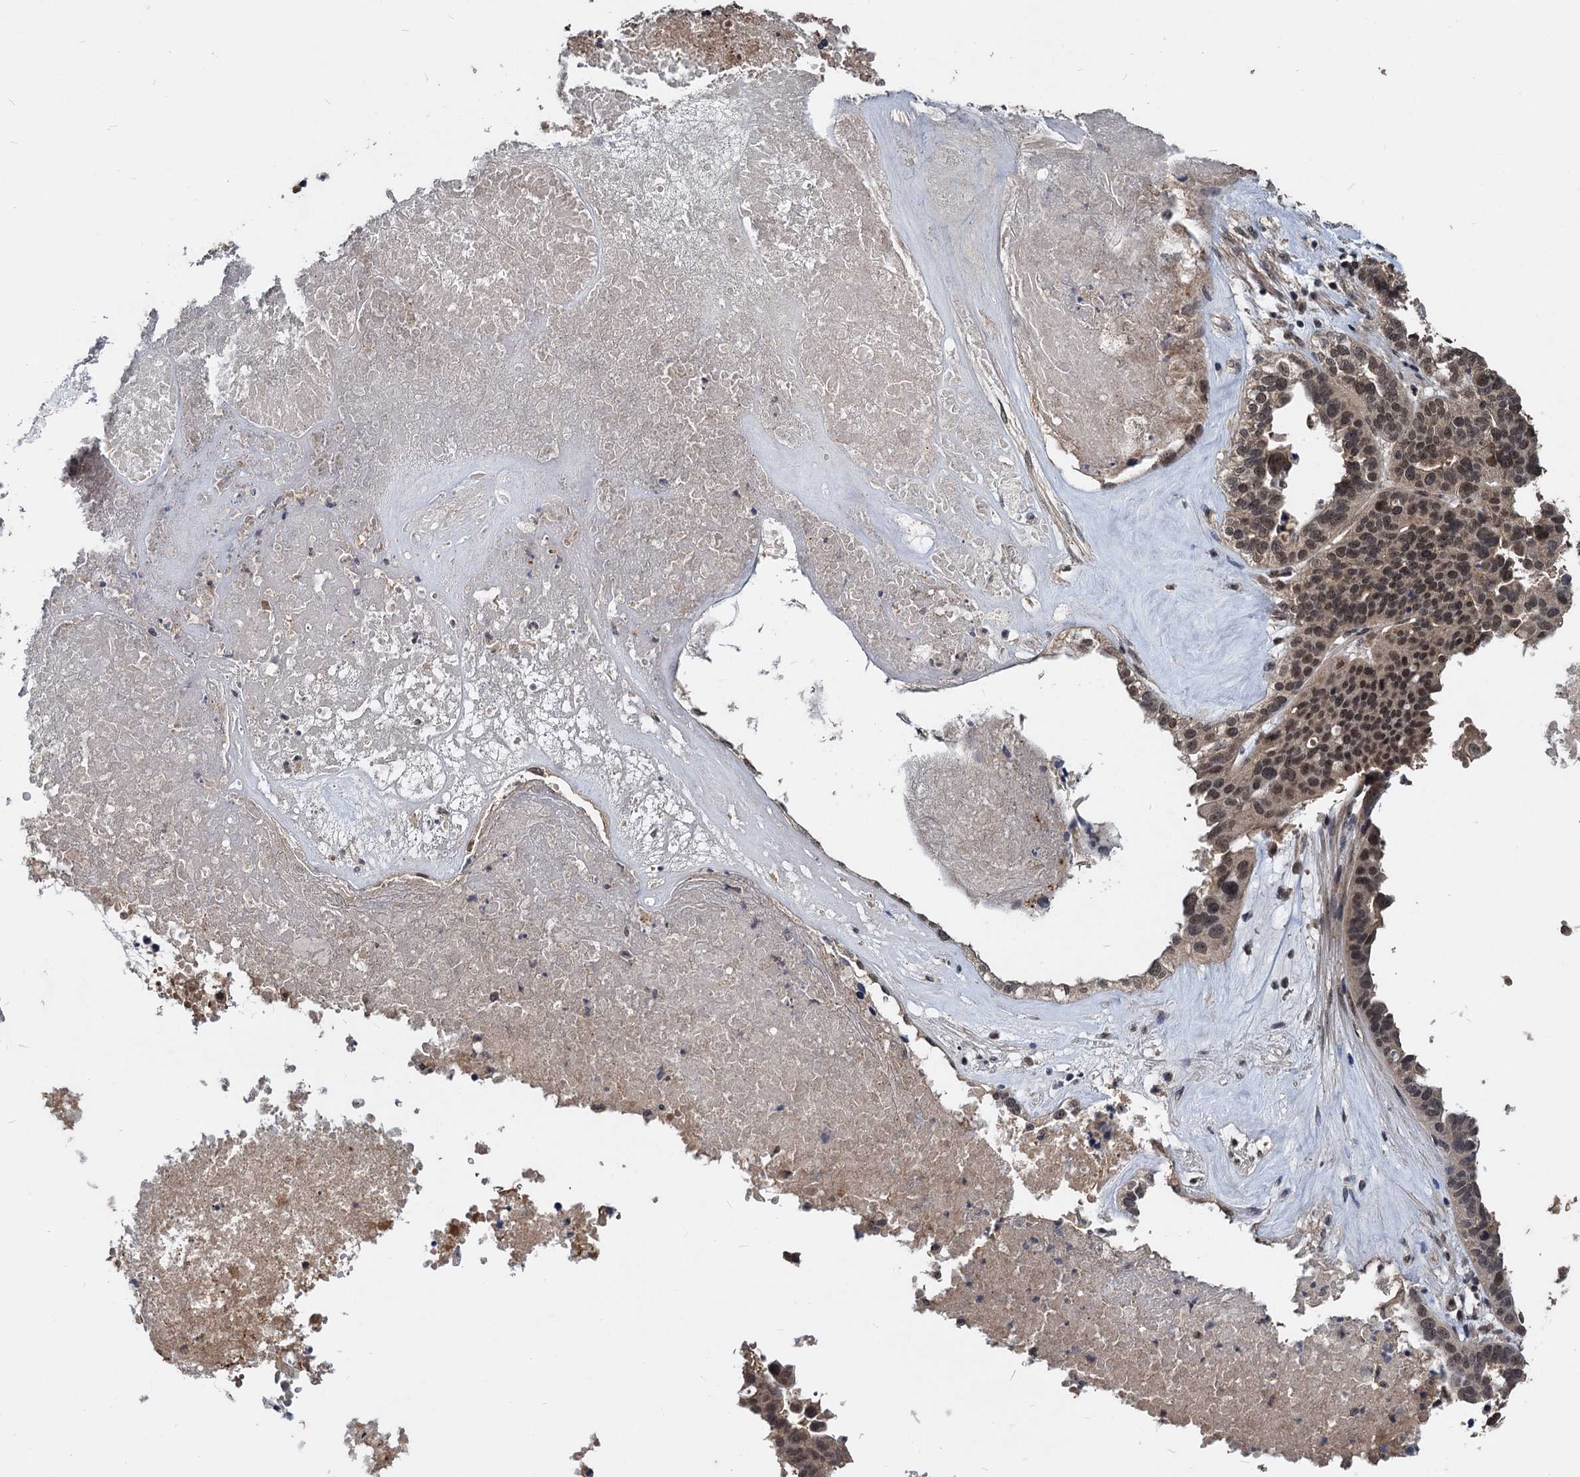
{"staining": {"intensity": "moderate", "quantity": ">75%", "location": "nuclear"}, "tissue": "ovarian cancer", "cell_type": "Tumor cells", "image_type": "cancer", "snomed": [{"axis": "morphology", "description": "Cystadenocarcinoma, serous, NOS"}, {"axis": "topography", "description": "Ovary"}], "caption": "The immunohistochemical stain labels moderate nuclear staining in tumor cells of ovarian cancer tissue.", "gene": "FAM216B", "patient": {"sex": "female", "age": 59}}